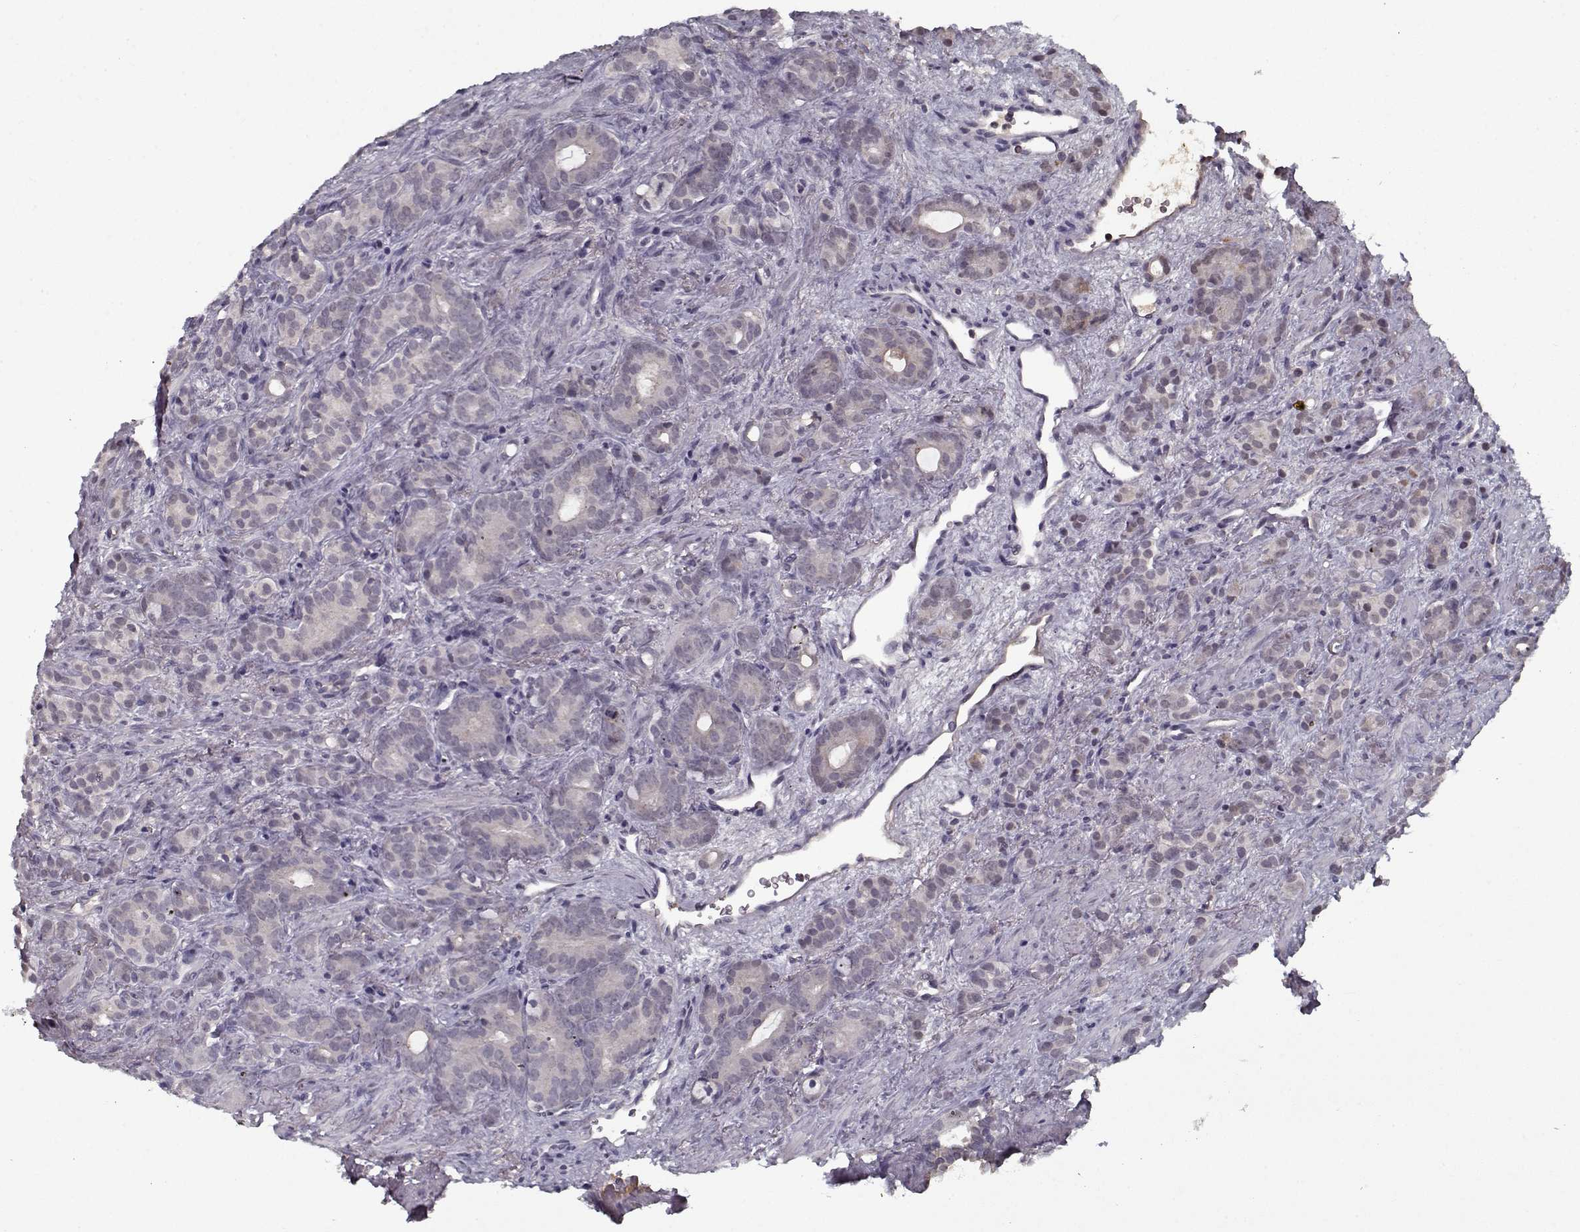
{"staining": {"intensity": "negative", "quantity": "none", "location": "none"}, "tissue": "prostate cancer", "cell_type": "Tumor cells", "image_type": "cancer", "snomed": [{"axis": "morphology", "description": "Adenocarcinoma, High grade"}, {"axis": "topography", "description": "Prostate"}], "caption": "An immunohistochemistry (IHC) histopathology image of prostate cancer (adenocarcinoma (high-grade)) is shown. There is no staining in tumor cells of prostate cancer (adenocarcinoma (high-grade)).", "gene": "AFM", "patient": {"sex": "male", "age": 84}}